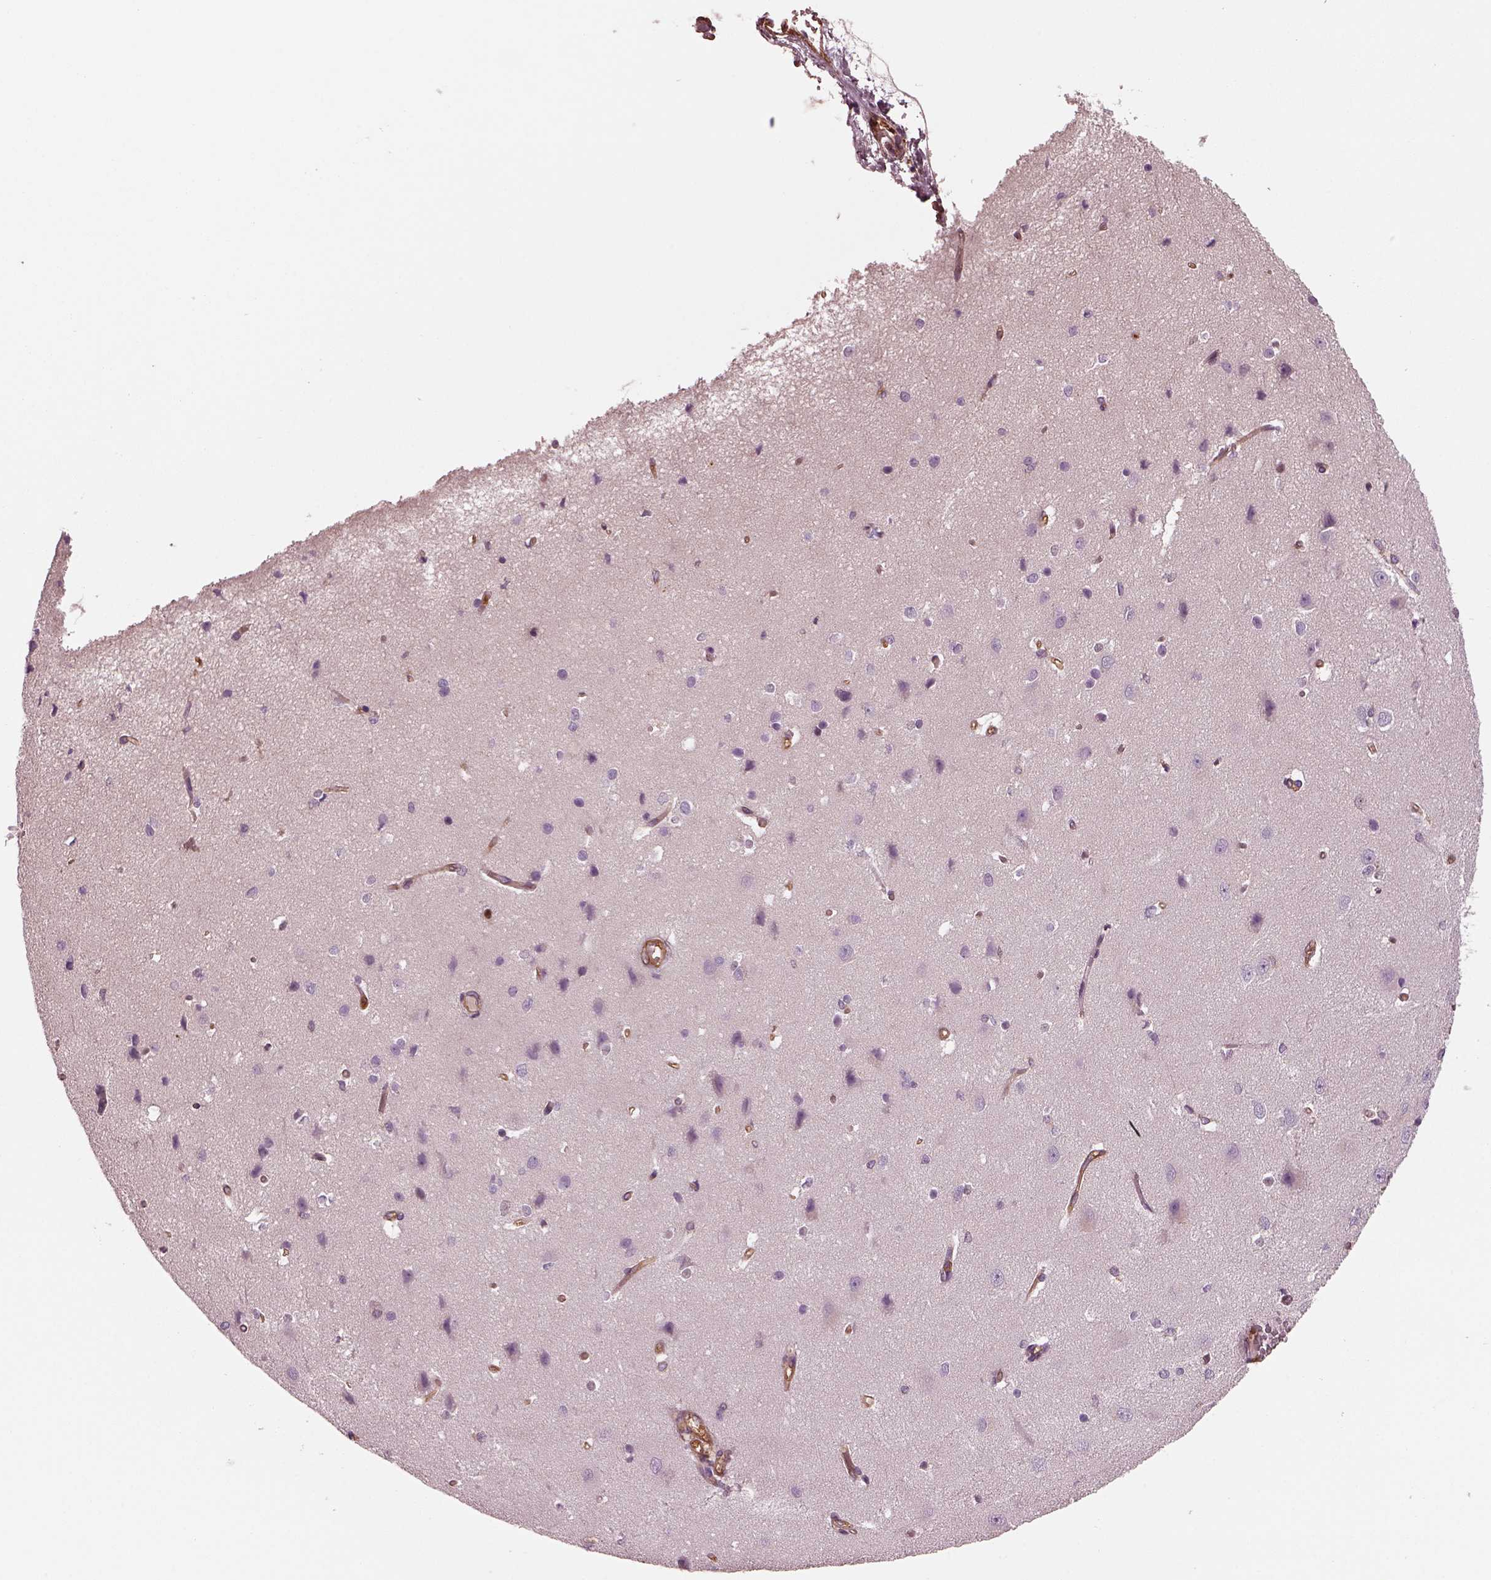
{"staining": {"intensity": "weak", "quantity": ">75%", "location": "cytoplasmic/membranous"}, "tissue": "cerebral cortex", "cell_type": "Endothelial cells", "image_type": "normal", "snomed": [{"axis": "morphology", "description": "Normal tissue, NOS"}, {"axis": "topography", "description": "Cerebral cortex"}], "caption": "Protein staining reveals weak cytoplasmic/membranous expression in approximately >75% of endothelial cells in unremarkable cerebral cortex.", "gene": "MYL1", "patient": {"sex": "male", "age": 37}}